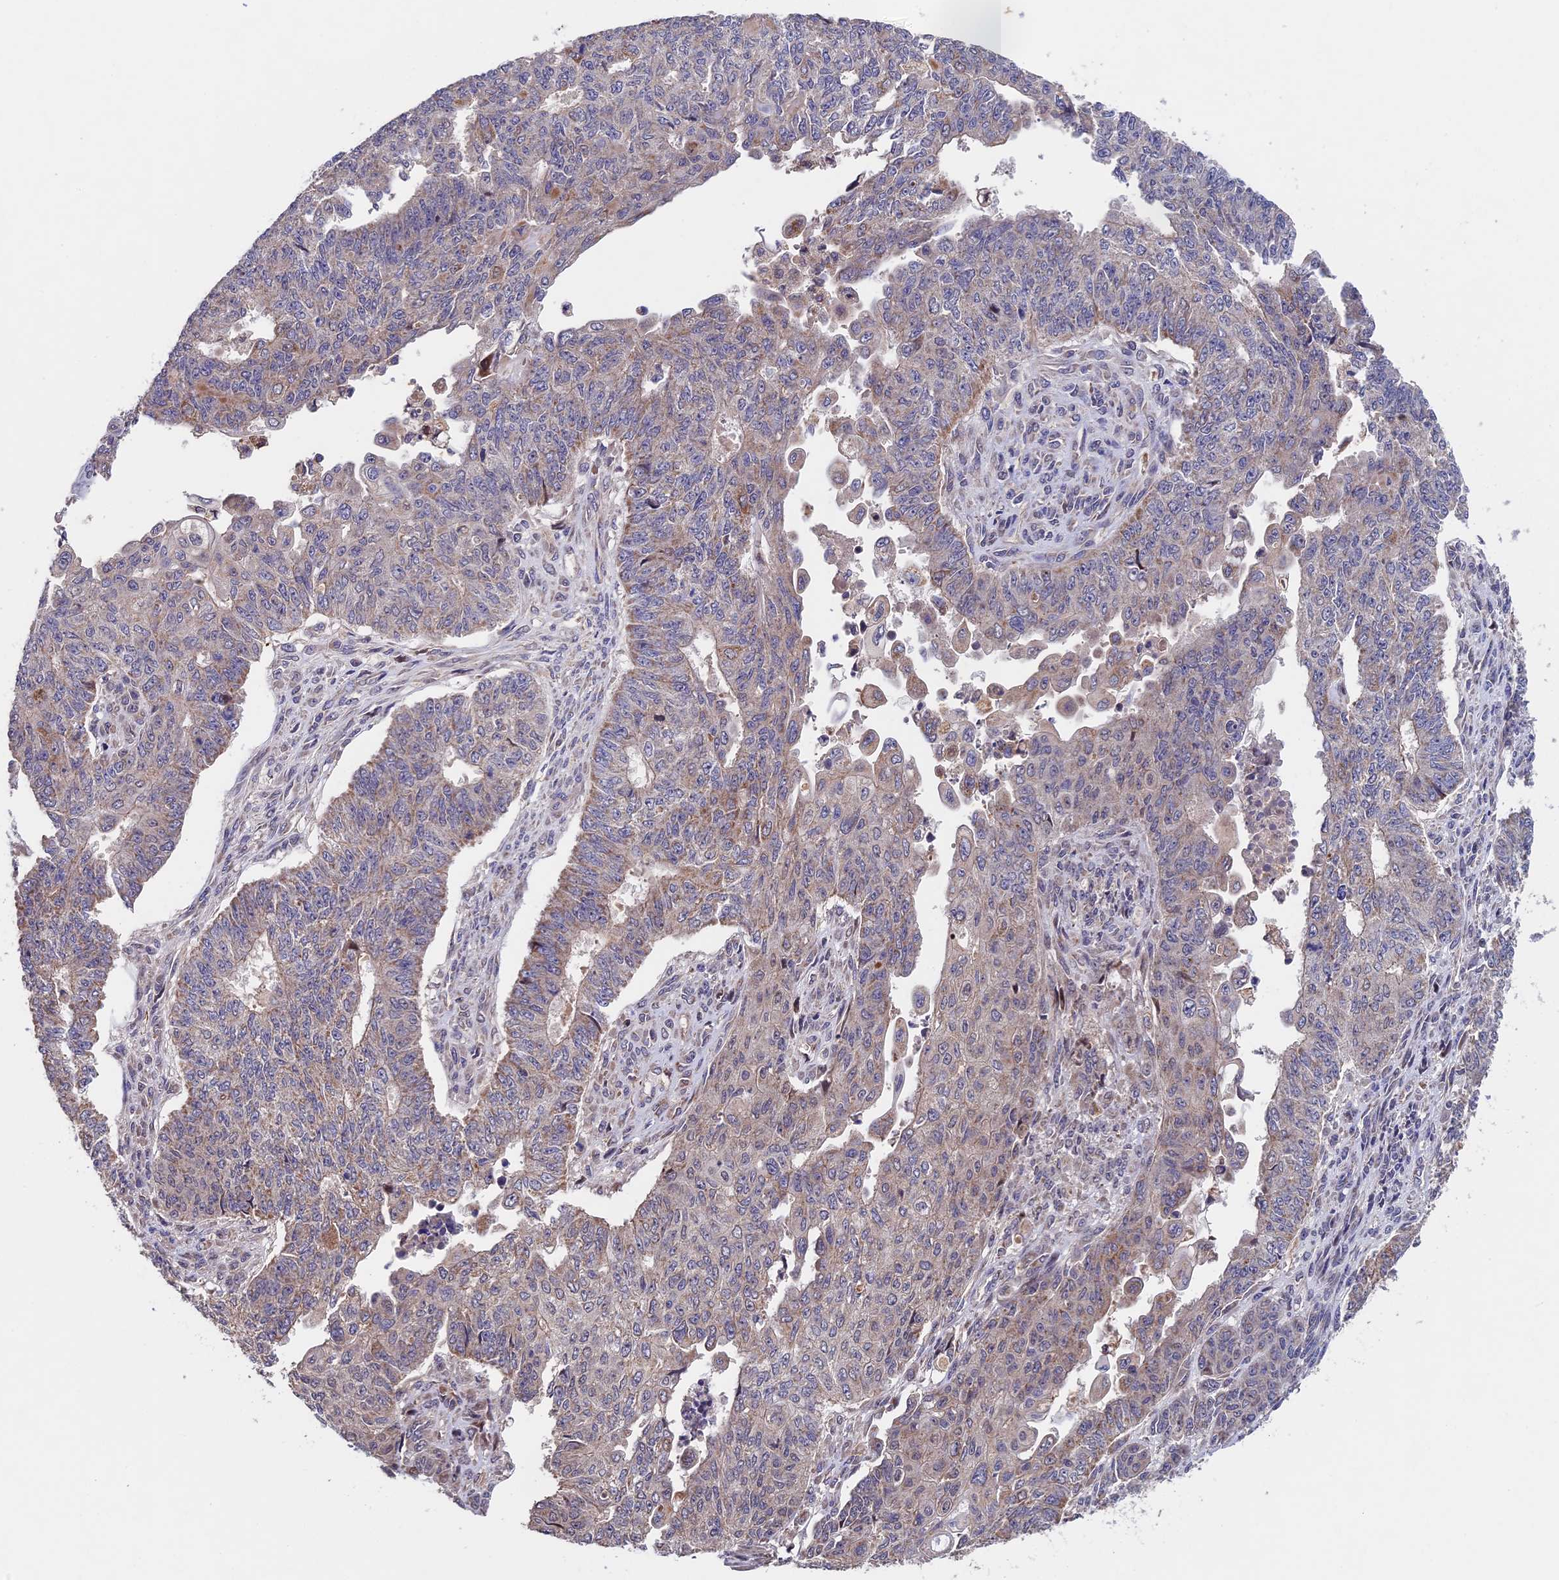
{"staining": {"intensity": "weak", "quantity": "<25%", "location": "cytoplasmic/membranous"}, "tissue": "endometrial cancer", "cell_type": "Tumor cells", "image_type": "cancer", "snomed": [{"axis": "morphology", "description": "Adenocarcinoma, NOS"}, {"axis": "topography", "description": "Endometrium"}], "caption": "A high-resolution histopathology image shows immunohistochemistry staining of endometrial adenocarcinoma, which shows no significant staining in tumor cells.", "gene": "RNF17", "patient": {"sex": "female", "age": 32}}